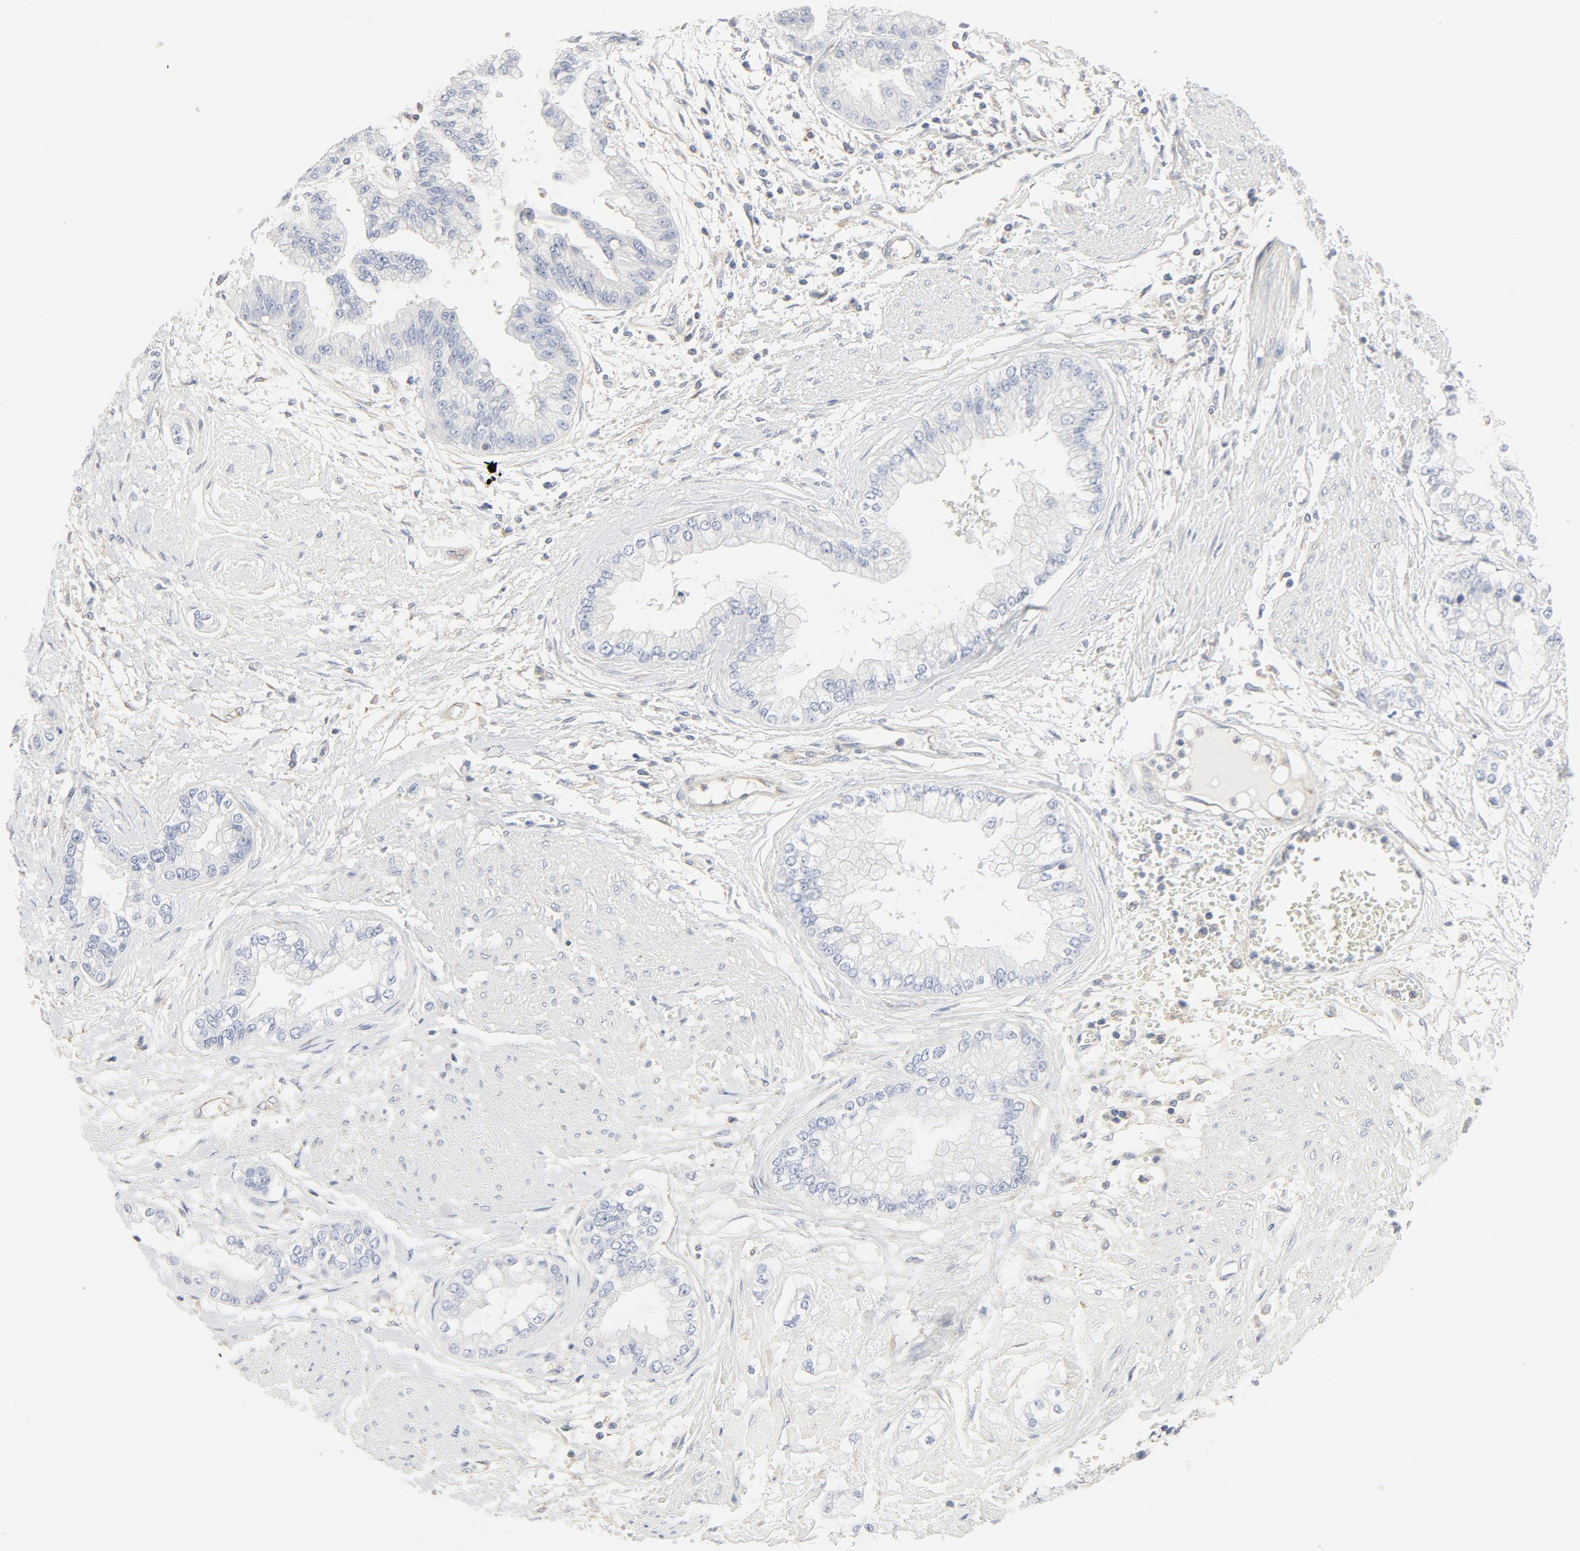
{"staining": {"intensity": "negative", "quantity": "none", "location": "none"}, "tissue": "liver cancer", "cell_type": "Tumor cells", "image_type": "cancer", "snomed": [{"axis": "morphology", "description": "Cholangiocarcinoma"}, {"axis": "topography", "description": "Liver"}], "caption": "Immunohistochemistry (IHC) of human liver cholangiocarcinoma reveals no staining in tumor cells. (DAB (3,3'-diaminobenzidine) immunohistochemistry visualized using brightfield microscopy, high magnification).", "gene": "RABEP1", "patient": {"sex": "female", "age": 79}}